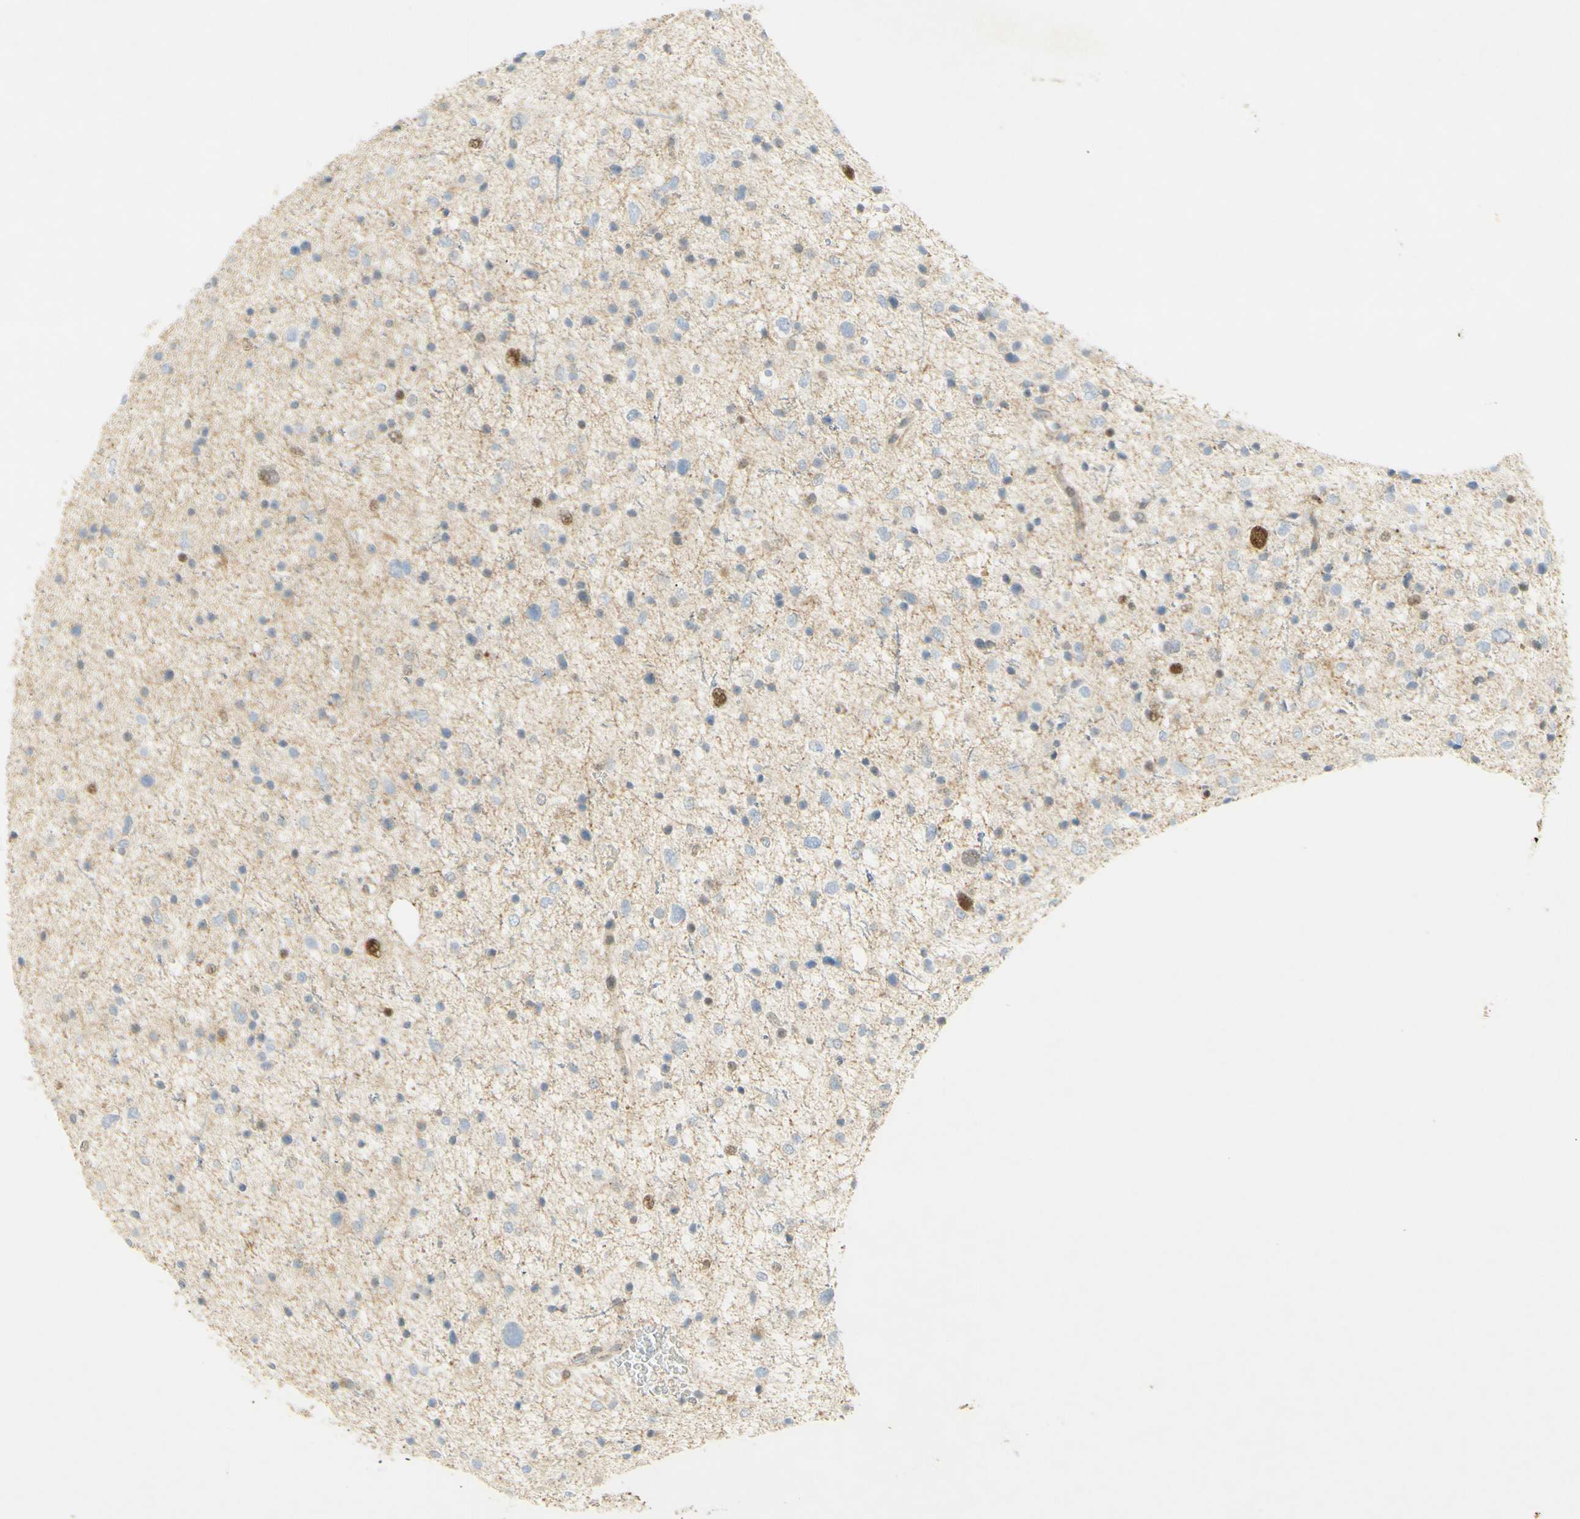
{"staining": {"intensity": "strong", "quantity": "<25%", "location": "nuclear"}, "tissue": "glioma", "cell_type": "Tumor cells", "image_type": "cancer", "snomed": [{"axis": "morphology", "description": "Glioma, malignant, Low grade"}, {"axis": "topography", "description": "Brain"}], "caption": "This is an image of IHC staining of glioma, which shows strong positivity in the nuclear of tumor cells.", "gene": "E2F1", "patient": {"sex": "female", "age": 37}}